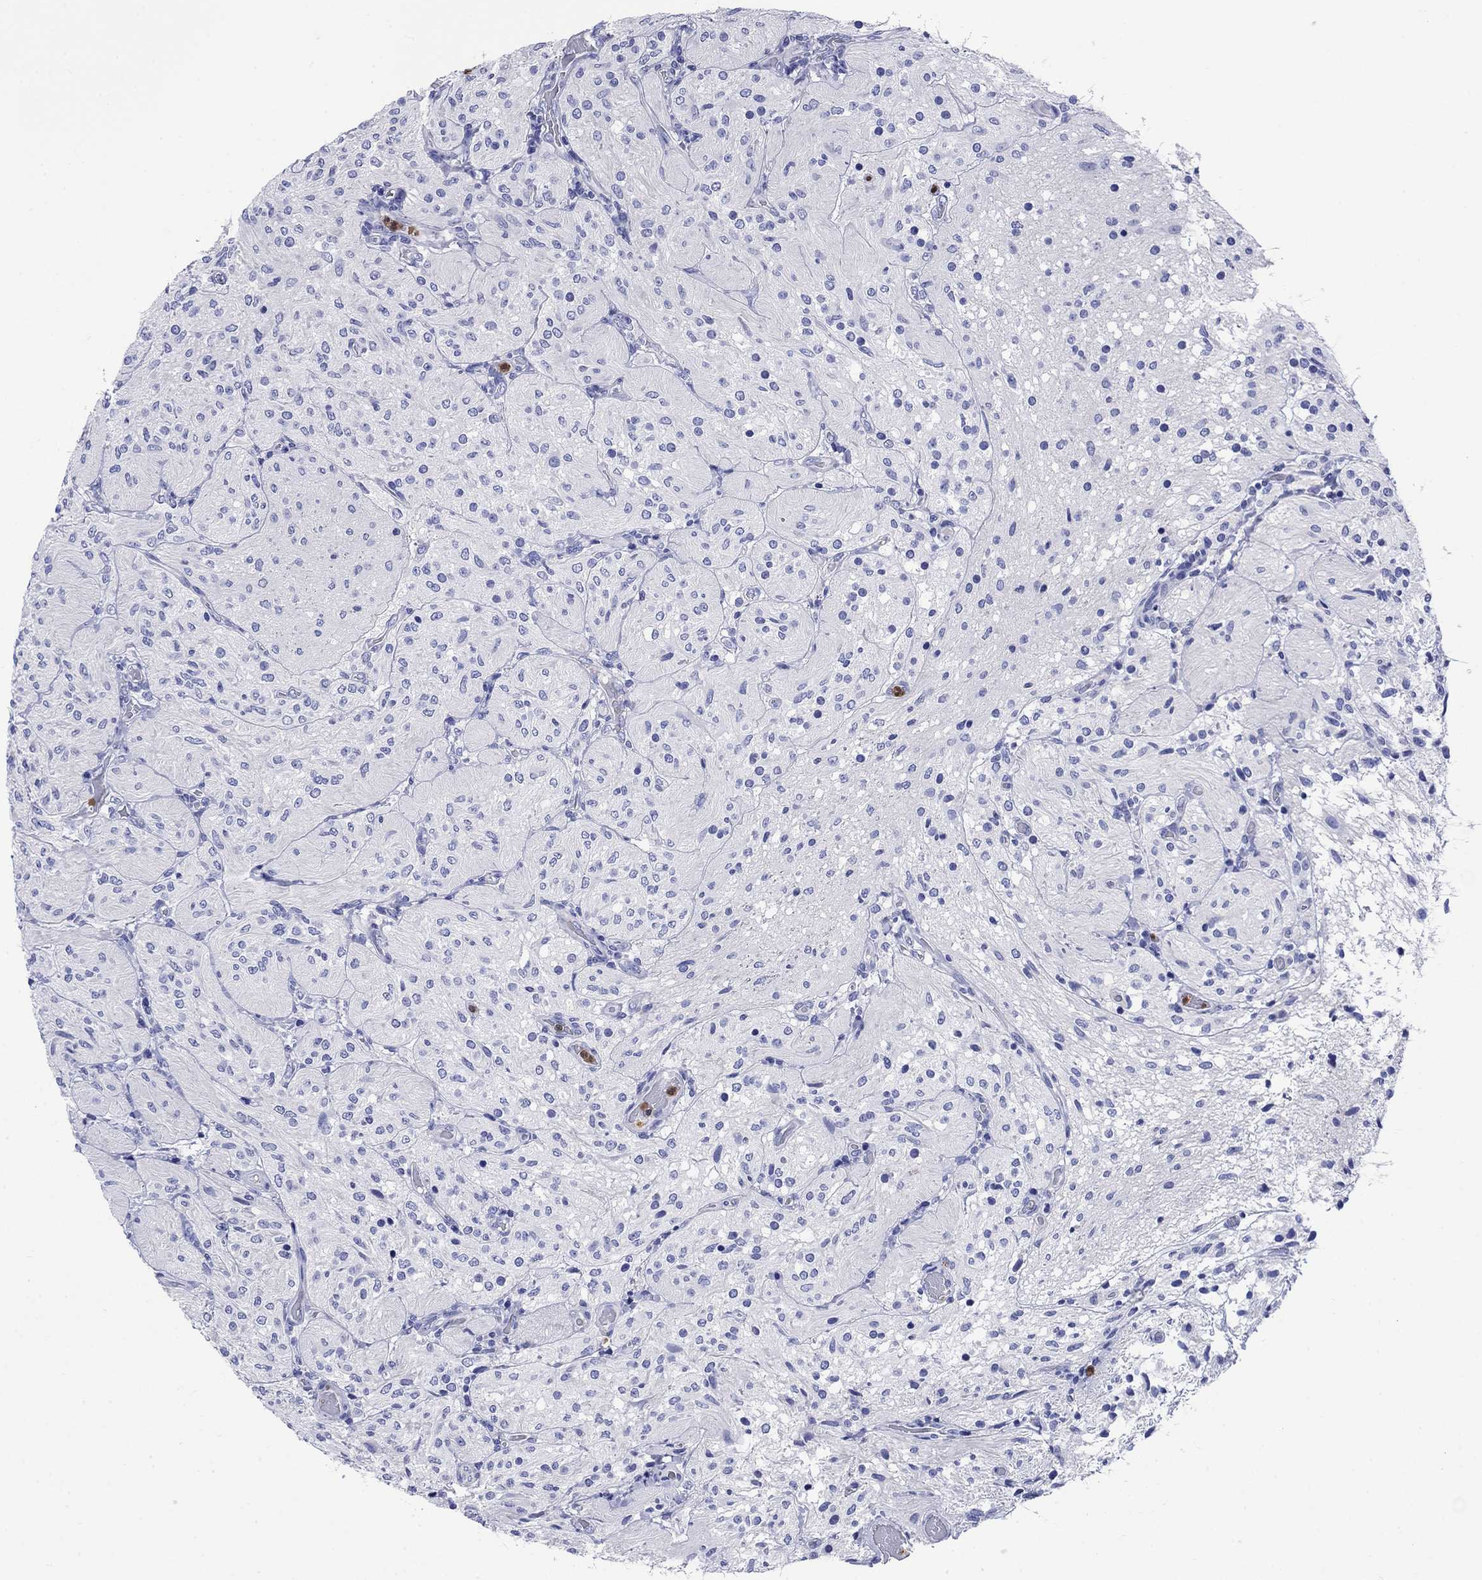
{"staining": {"intensity": "negative", "quantity": "none", "location": "none"}, "tissue": "glioma", "cell_type": "Tumor cells", "image_type": "cancer", "snomed": [{"axis": "morphology", "description": "Glioma, malignant, Low grade"}, {"axis": "topography", "description": "Brain"}], "caption": "Histopathology image shows no significant protein staining in tumor cells of glioma.", "gene": "TFR2", "patient": {"sex": "male", "age": 3}}